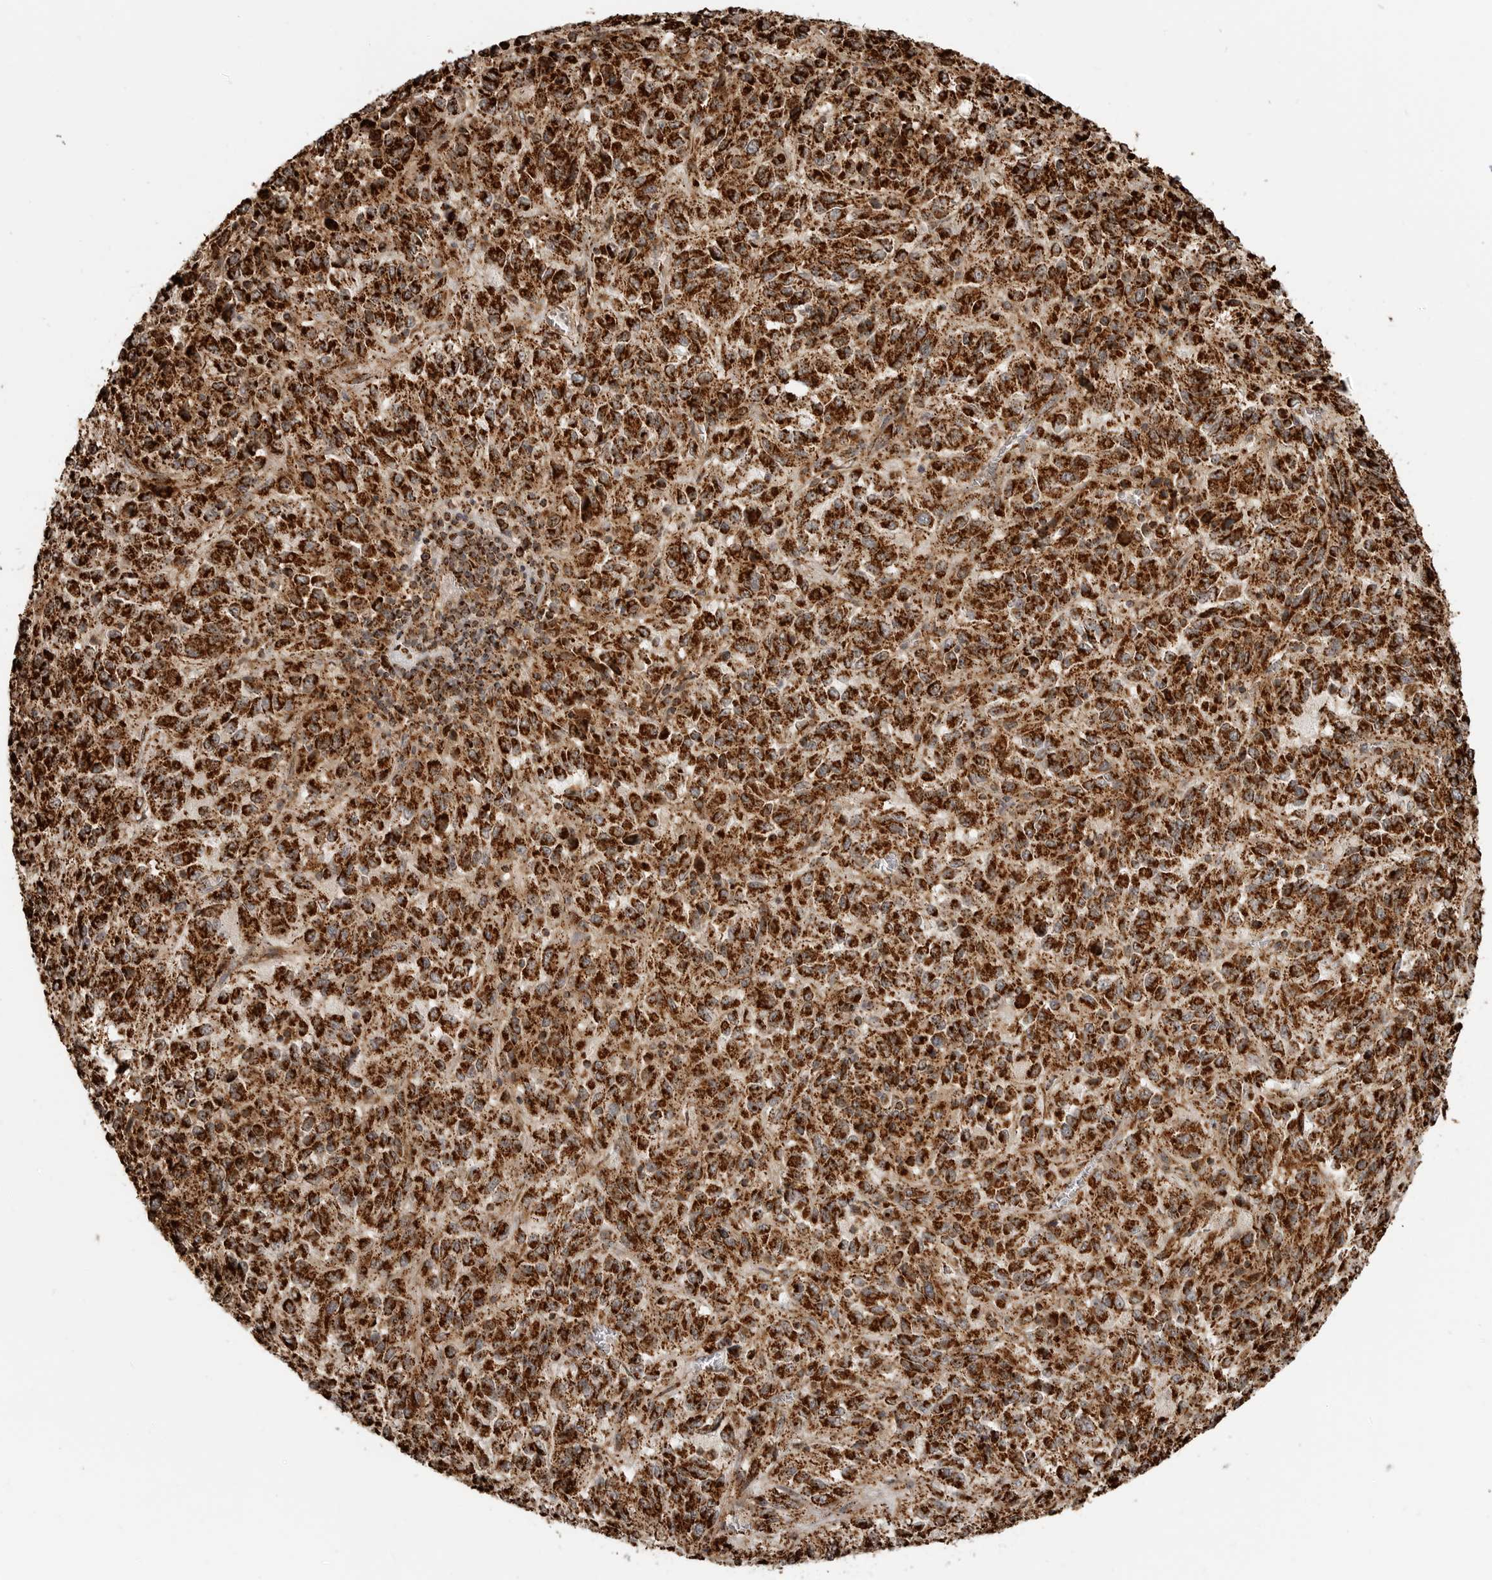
{"staining": {"intensity": "strong", "quantity": ">75%", "location": "cytoplasmic/membranous"}, "tissue": "melanoma", "cell_type": "Tumor cells", "image_type": "cancer", "snomed": [{"axis": "morphology", "description": "Malignant melanoma, Metastatic site"}, {"axis": "topography", "description": "Lung"}], "caption": "DAB immunohistochemical staining of melanoma exhibits strong cytoplasmic/membranous protein positivity in approximately >75% of tumor cells.", "gene": "BMP2K", "patient": {"sex": "male", "age": 64}}